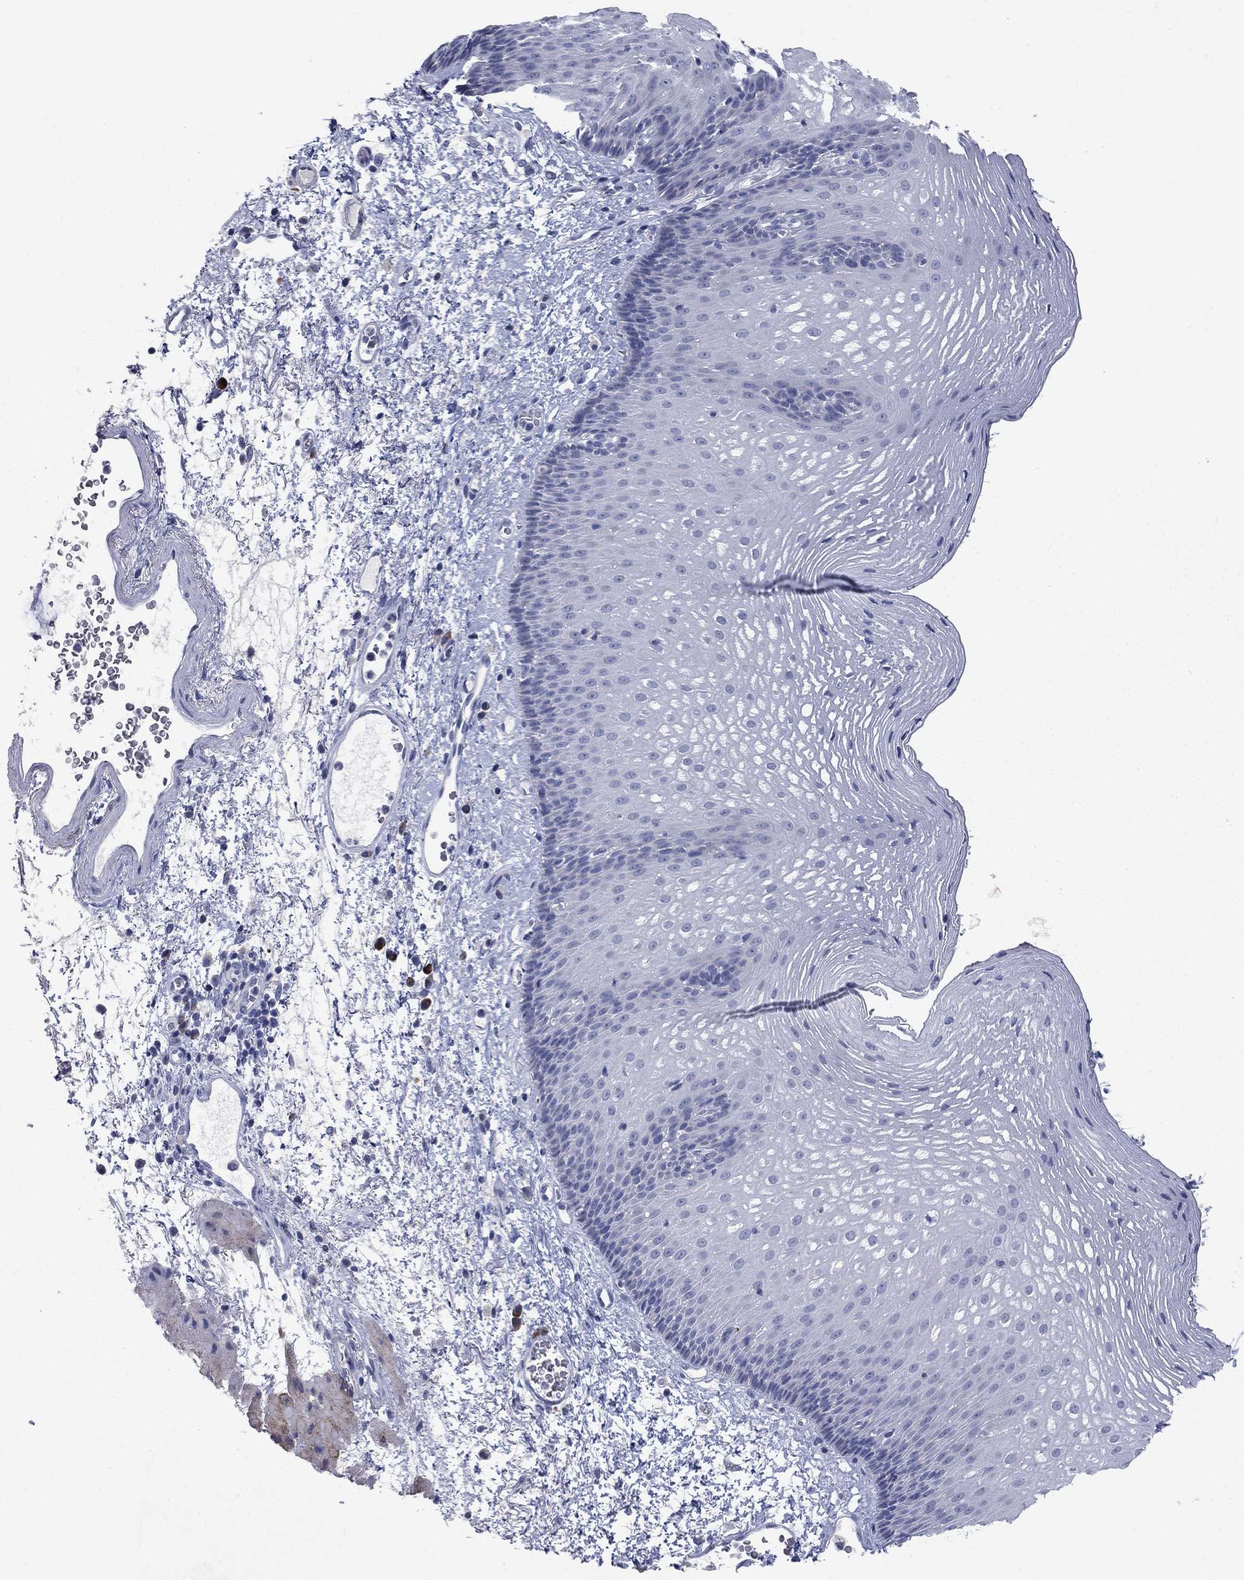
{"staining": {"intensity": "negative", "quantity": "none", "location": "none"}, "tissue": "esophagus", "cell_type": "Squamous epithelial cells", "image_type": "normal", "snomed": [{"axis": "morphology", "description": "Normal tissue, NOS"}, {"axis": "topography", "description": "Esophagus"}], "caption": "Immunohistochemistry (IHC) of normal human esophagus demonstrates no positivity in squamous epithelial cells.", "gene": "NTRK2", "patient": {"sex": "male", "age": 76}}